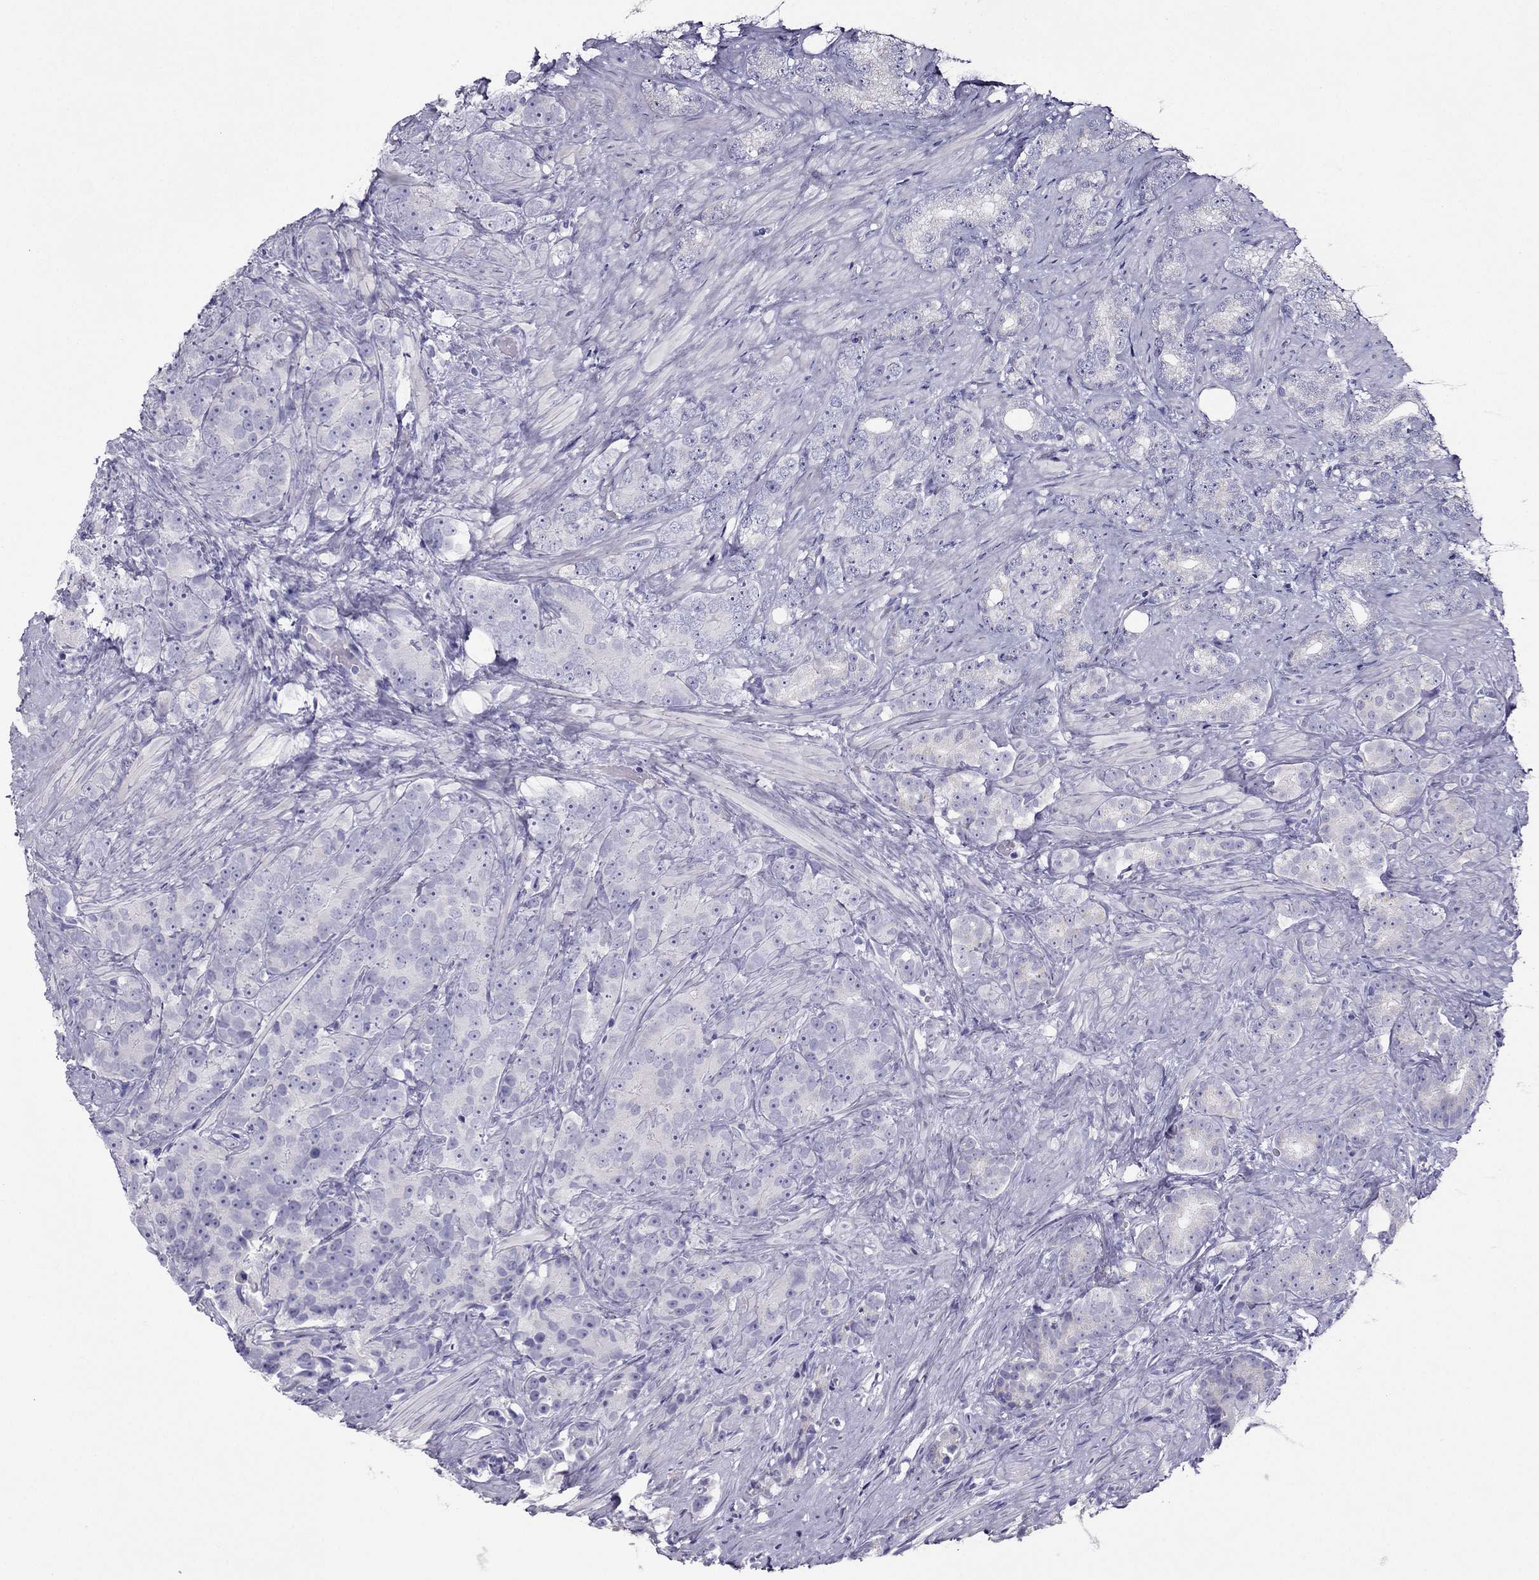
{"staining": {"intensity": "negative", "quantity": "none", "location": "none"}, "tissue": "prostate cancer", "cell_type": "Tumor cells", "image_type": "cancer", "snomed": [{"axis": "morphology", "description": "Adenocarcinoma, High grade"}, {"axis": "topography", "description": "Prostate"}], "caption": "This is a image of IHC staining of high-grade adenocarcinoma (prostate), which shows no expression in tumor cells.", "gene": "MAEL", "patient": {"sex": "male", "age": 90}}